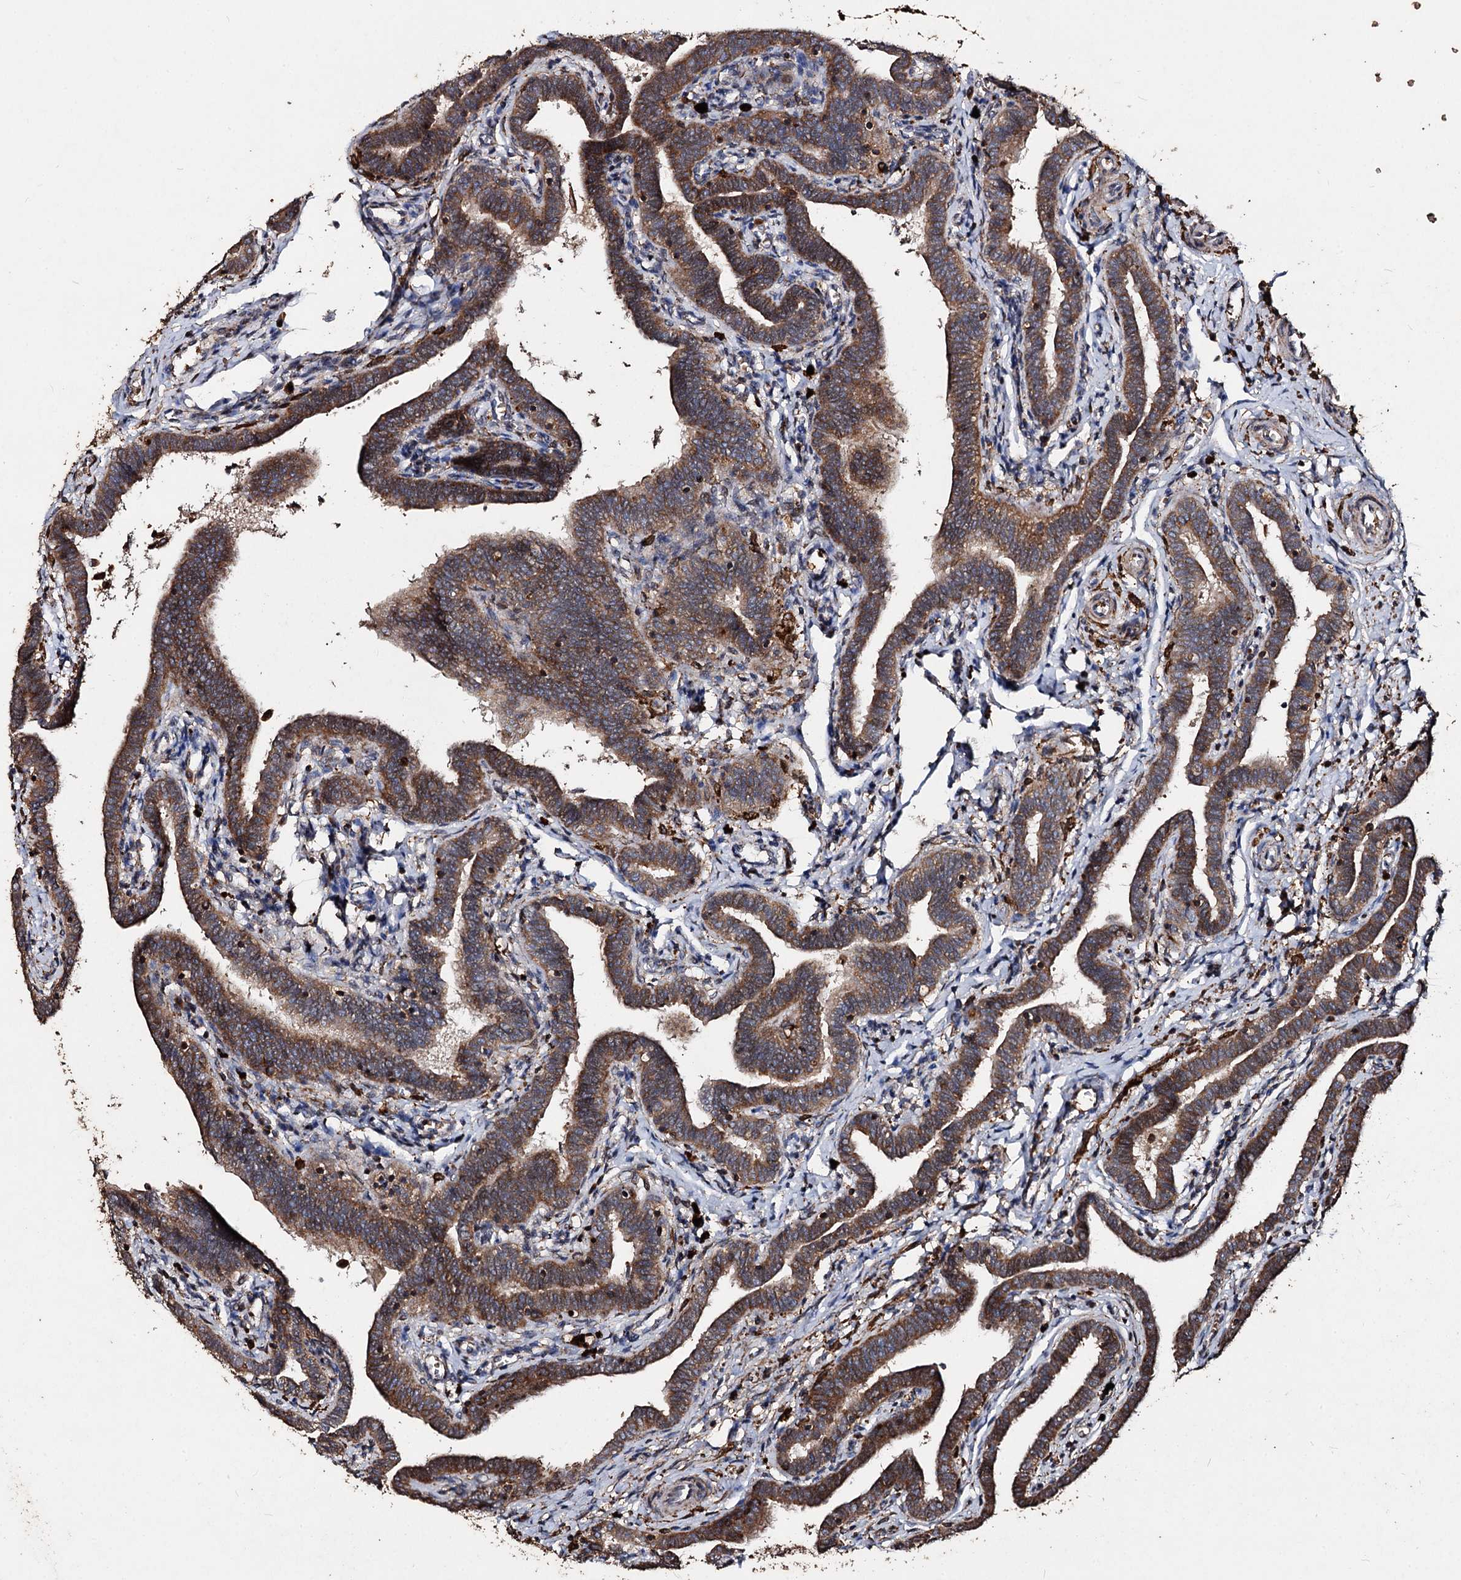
{"staining": {"intensity": "moderate", "quantity": ">75%", "location": "cytoplasmic/membranous"}, "tissue": "fallopian tube", "cell_type": "Glandular cells", "image_type": "normal", "snomed": [{"axis": "morphology", "description": "Normal tissue, NOS"}, {"axis": "topography", "description": "Fallopian tube"}], "caption": "Immunohistochemical staining of benign fallopian tube reveals moderate cytoplasmic/membranous protein staining in about >75% of glandular cells.", "gene": "NOTCH2NLA", "patient": {"sex": "female", "age": 36}}